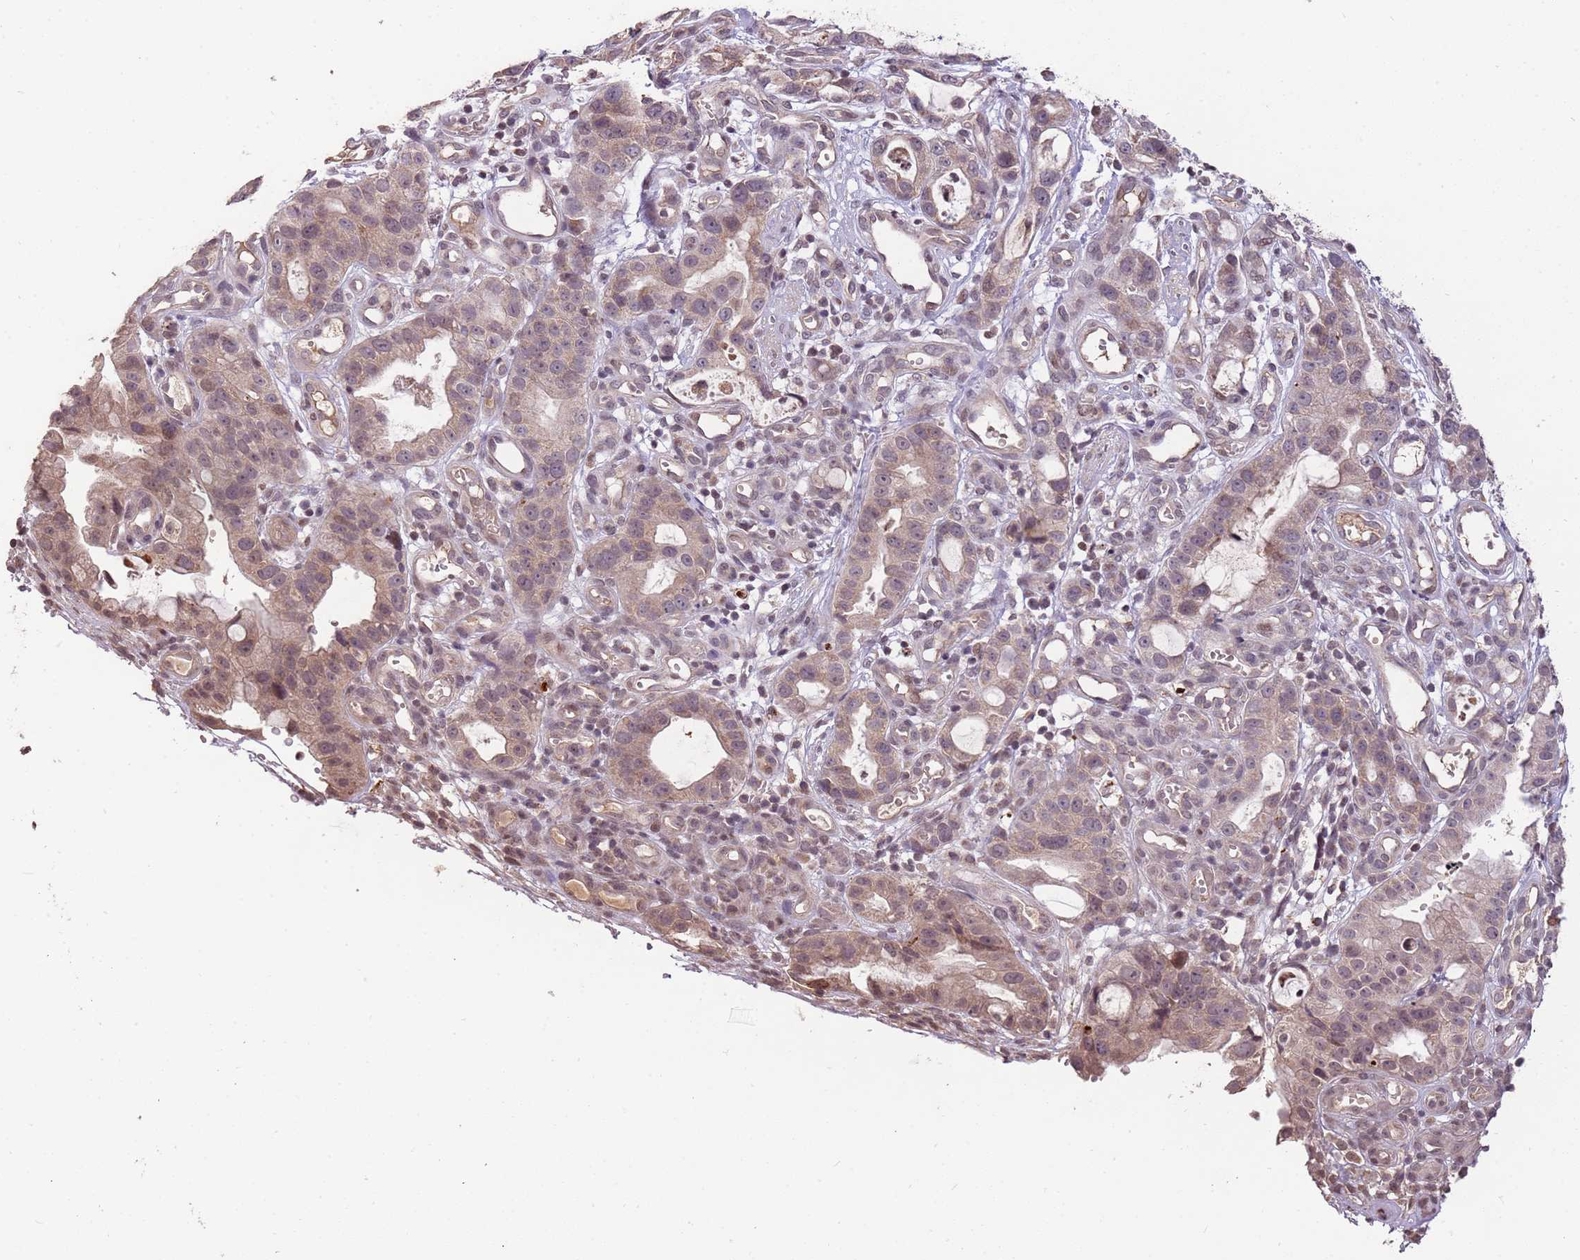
{"staining": {"intensity": "weak", "quantity": "25%-75%", "location": "cytoplasmic/membranous"}, "tissue": "stomach cancer", "cell_type": "Tumor cells", "image_type": "cancer", "snomed": [{"axis": "morphology", "description": "Adenocarcinoma, NOS"}, {"axis": "topography", "description": "Stomach"}], "caption": "Protein staining of stomach adenocarcinoma tissue demonstrates weak cytoplasmic/membranous expression in about 25%-75% of tumor cells.", "gene": "SAMSN1", "patient": {"sex": "male", "age": 55}}